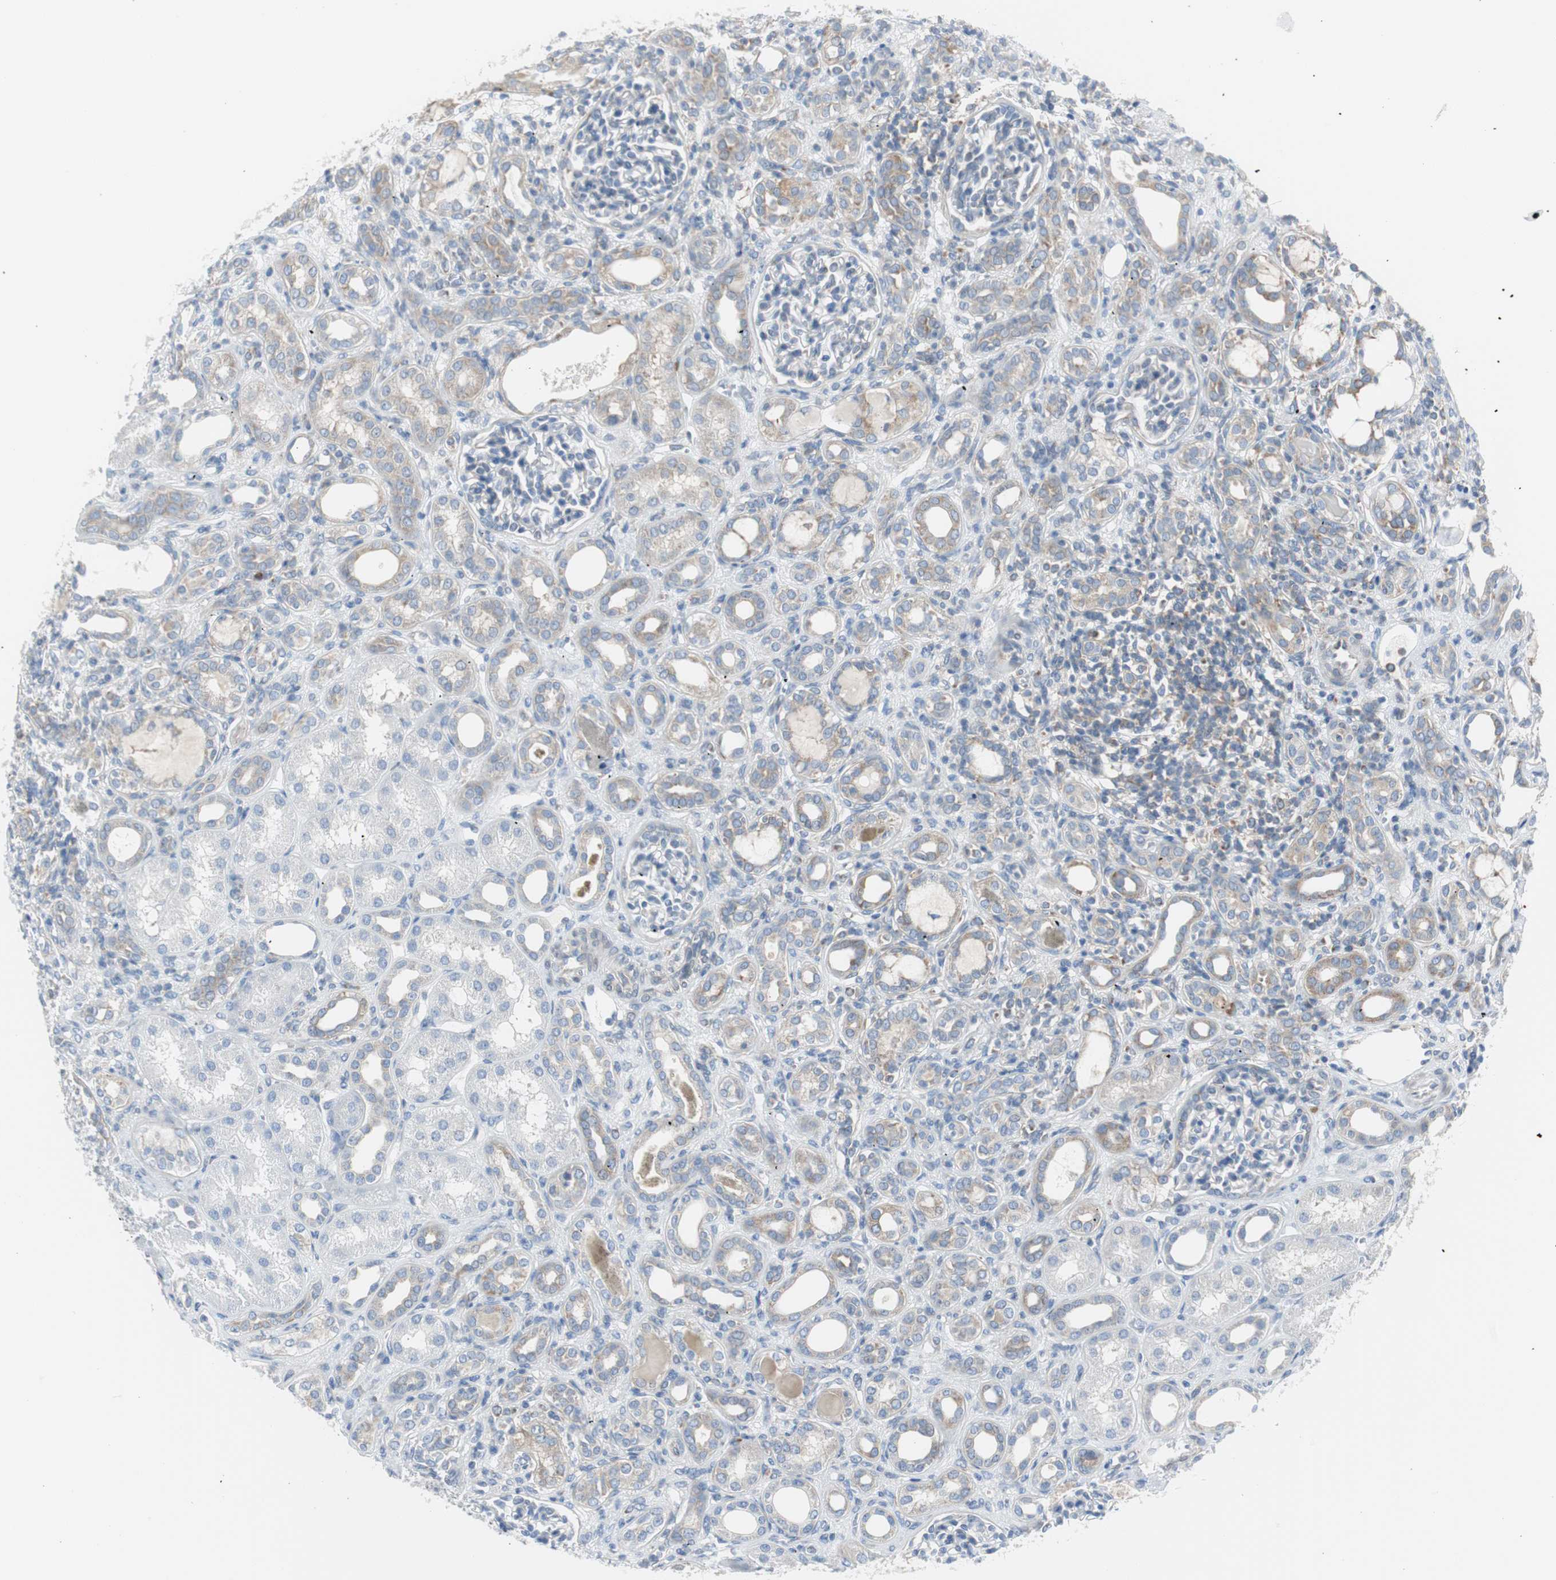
{"staining": {"intensity": "negative", "quantity": "none", "location": "none"}, "tissue": "kidney", "cell_type": "Cells in glomeruli", "image_type": "normal", "snomed": [{"axis": "morphology", "description": "Normal tissue, NOS"}, {"axis": "topography", "description": "Kidney"}], "caption": "Cells in glomeruli show no significant positivity in normal kidney.", "gene": "RPS12", "patient": {"sex": "male", "age": 7}}